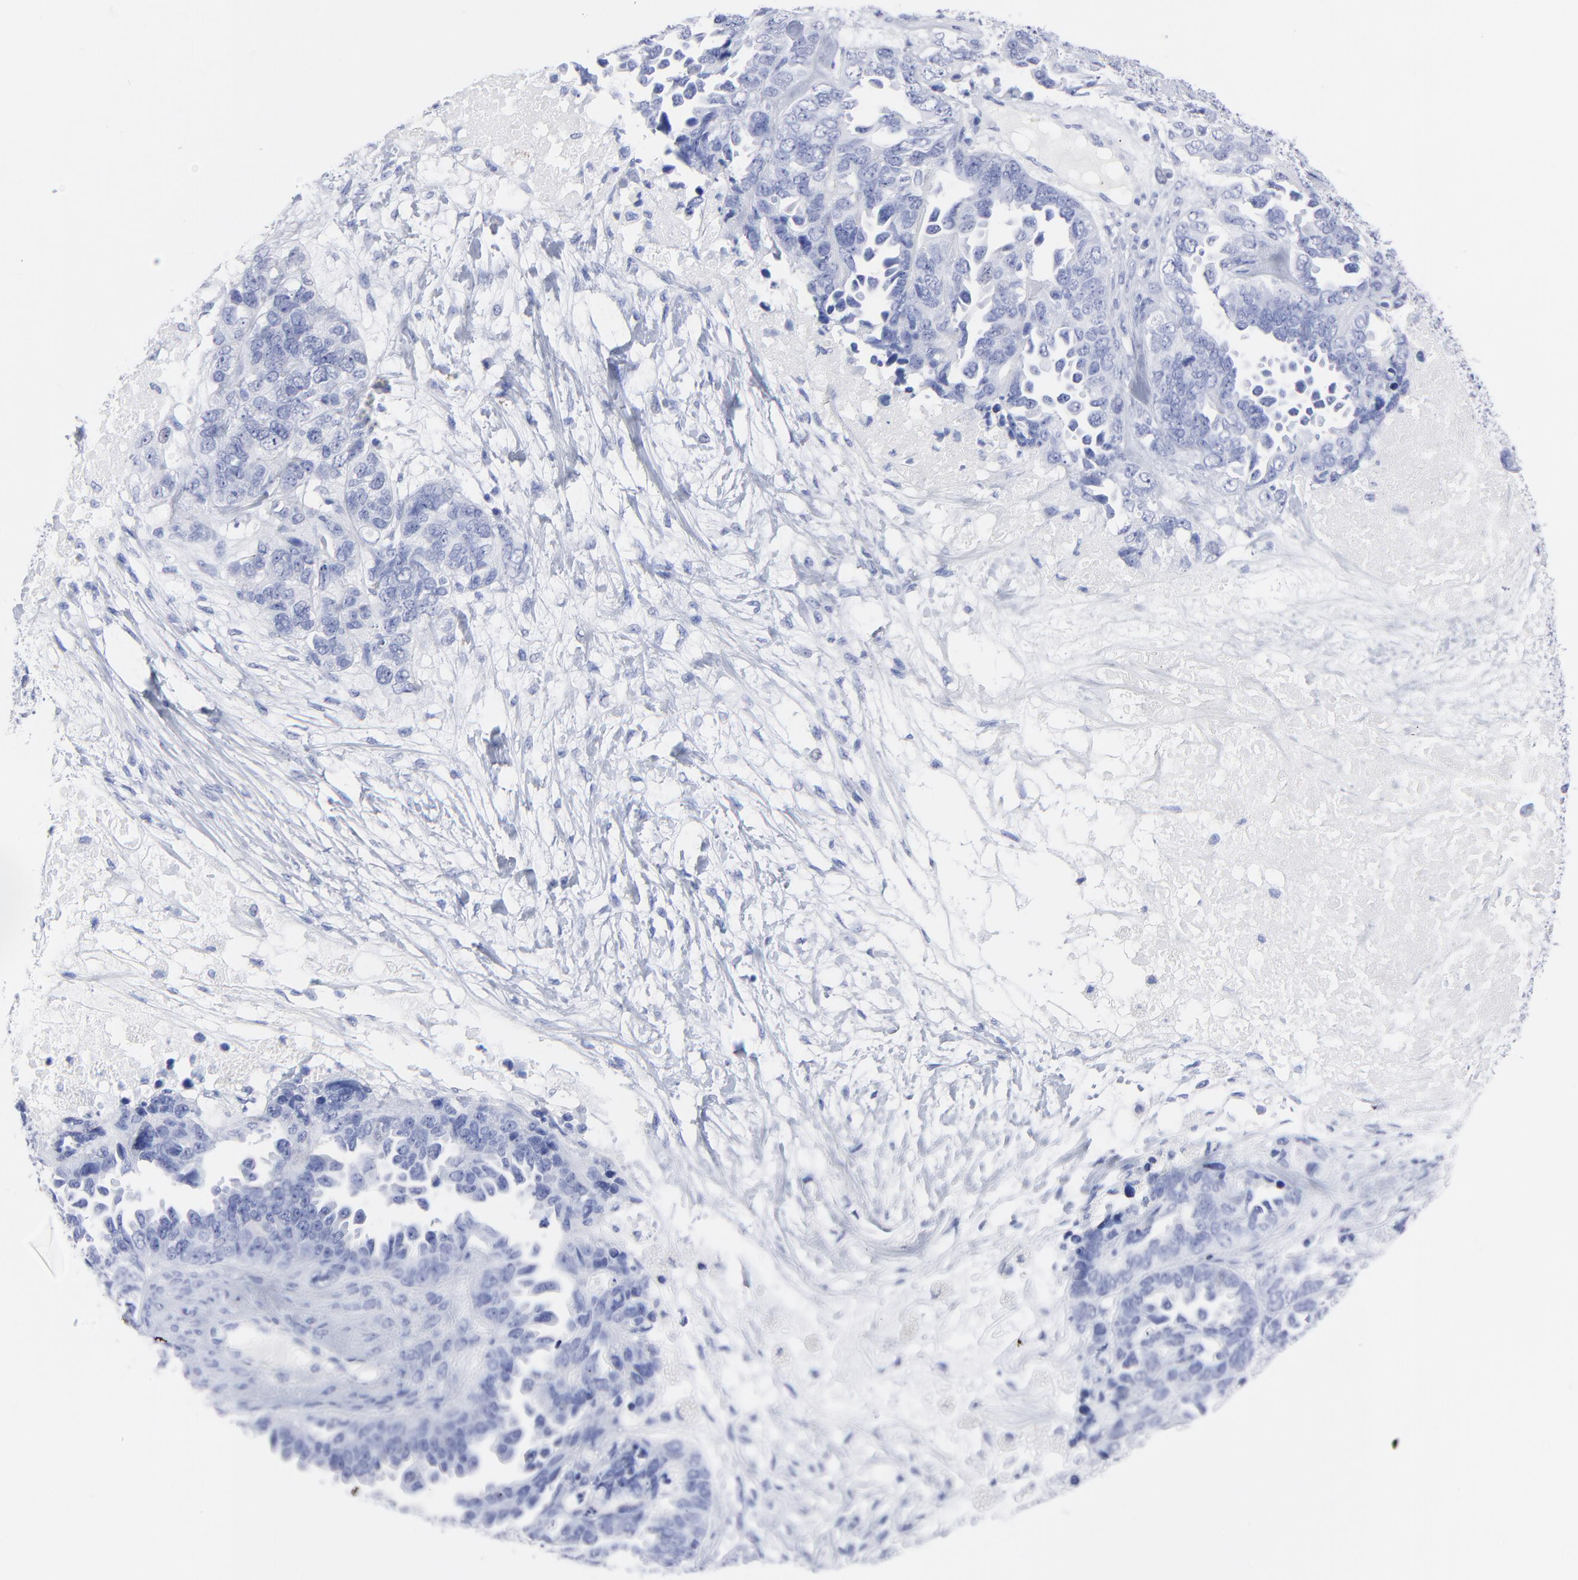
{"staining": {"intensity": "negative", "quantity": "none", "location": "none"}, "tissue": "ovarian cancer", "cell_type": "Tumor cells", "image_type": "cancer", "snomed": [{"axis": "morphology", "description": "Cystadenocarcinoma, serous, NOS"}, {"axis": "topography", "description": "Ovary"}], "caption": "Protein analysis of ovarian cancer shows no significant expression in tumor cells.", "gene": "ACY1", "patient": {"sex": "female", "age": 82}}